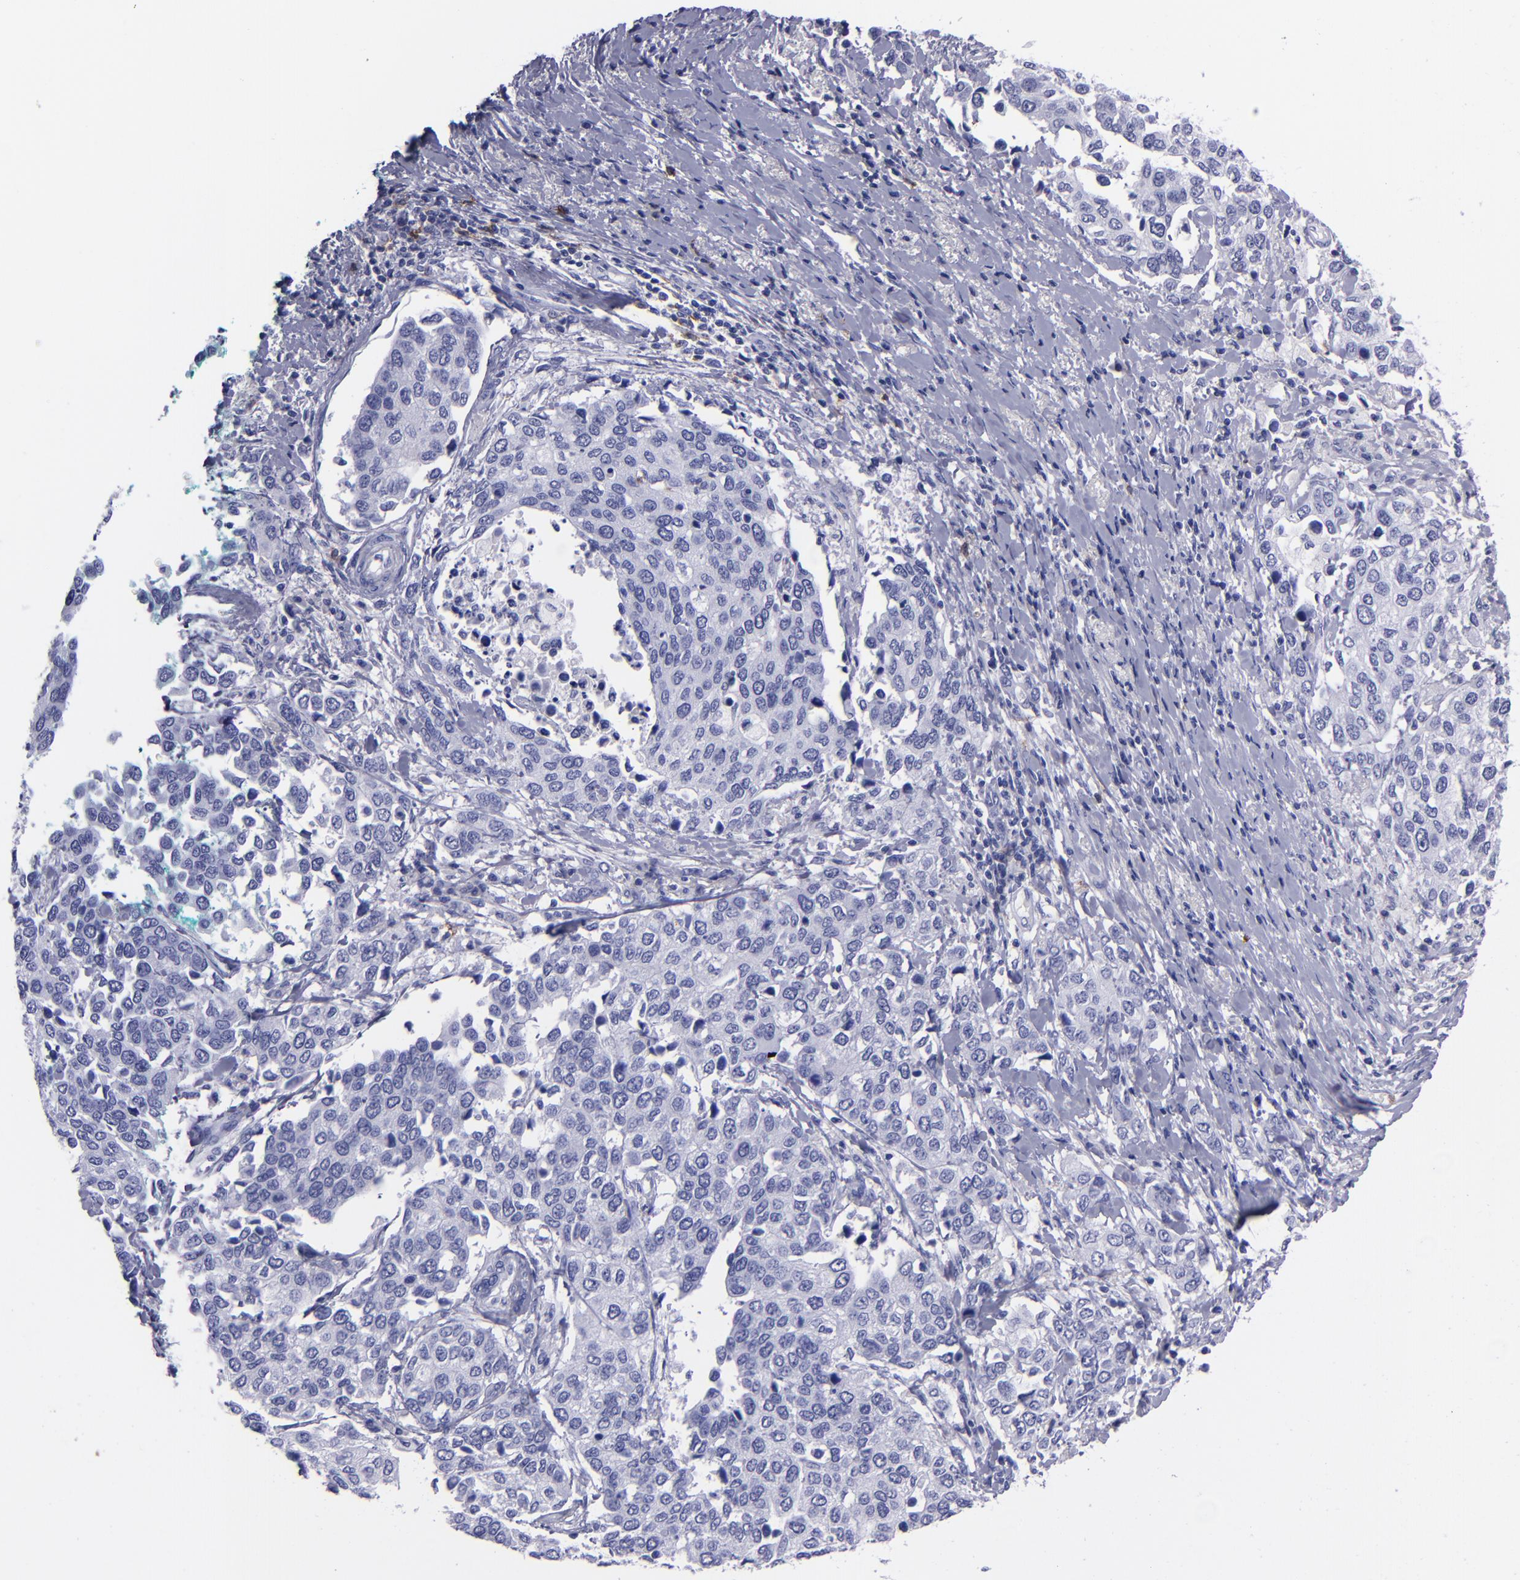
{"staining": {"intensity": "negative", "quantity": "none", "location": "none"}, "tissue": "cervical cancer", "cell_type": "Tumor cells", "image_type": "cancer", "snomed": [{"axis": "morphology", "description": "Squamous cell carcinoma, NOS"}, {"axis": "topography", "description": "Cervix"}], "caption": "IHC photomicrograph of neoplastic tissue: cervical cancer stained with DAB displays no significant protein positivity in tumor cells.", "gene": "CD37", "patient": {"sex": "female", "age": 54}}